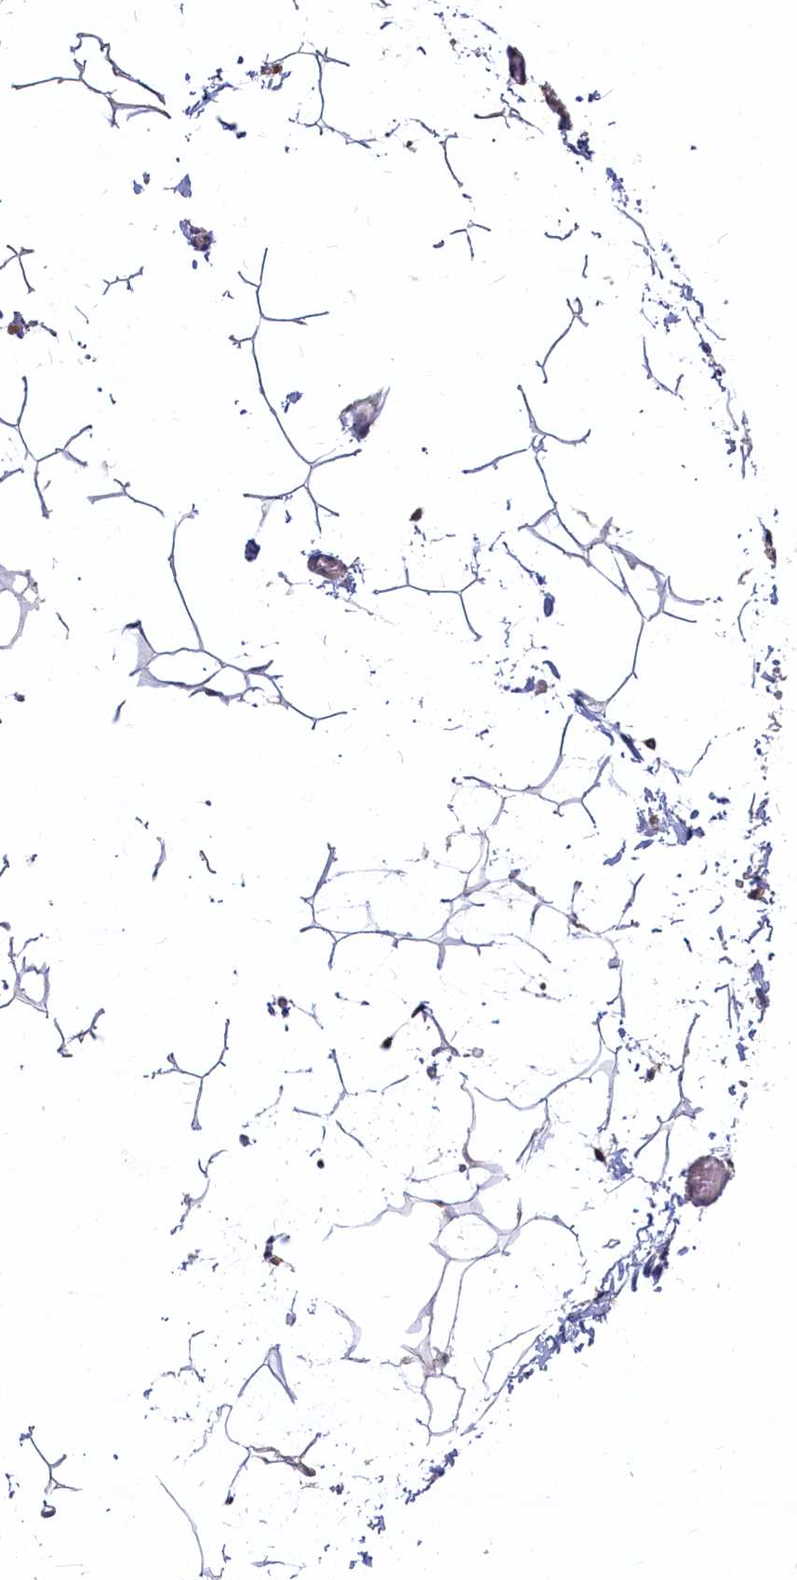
{"staining": {"intensity": "negative", "quantity": "none", "location": "none"}, "tissue": "adipose tissue", "cell_type": "Adipocytes", "image_type": "normal", "snomed": [{"axis": "morphology", "description": "Normal tissue, NOS"}, {"axis": "topography", "description": "Gallbladder"}, {"axis": "topography", "description": "Peripheral nerve tissue"}], "caption": "A high-resolution histopathology image shows IHC staining of normal adipose tissue, which reveals no significant positivity in adipocytes. (DAB (3,3'-diaminobenzidine) IHC visualized using brightfield microscopy, high magnification).", "gene": "MYO9B", "patient": {"sex": "male", "age": 38}}